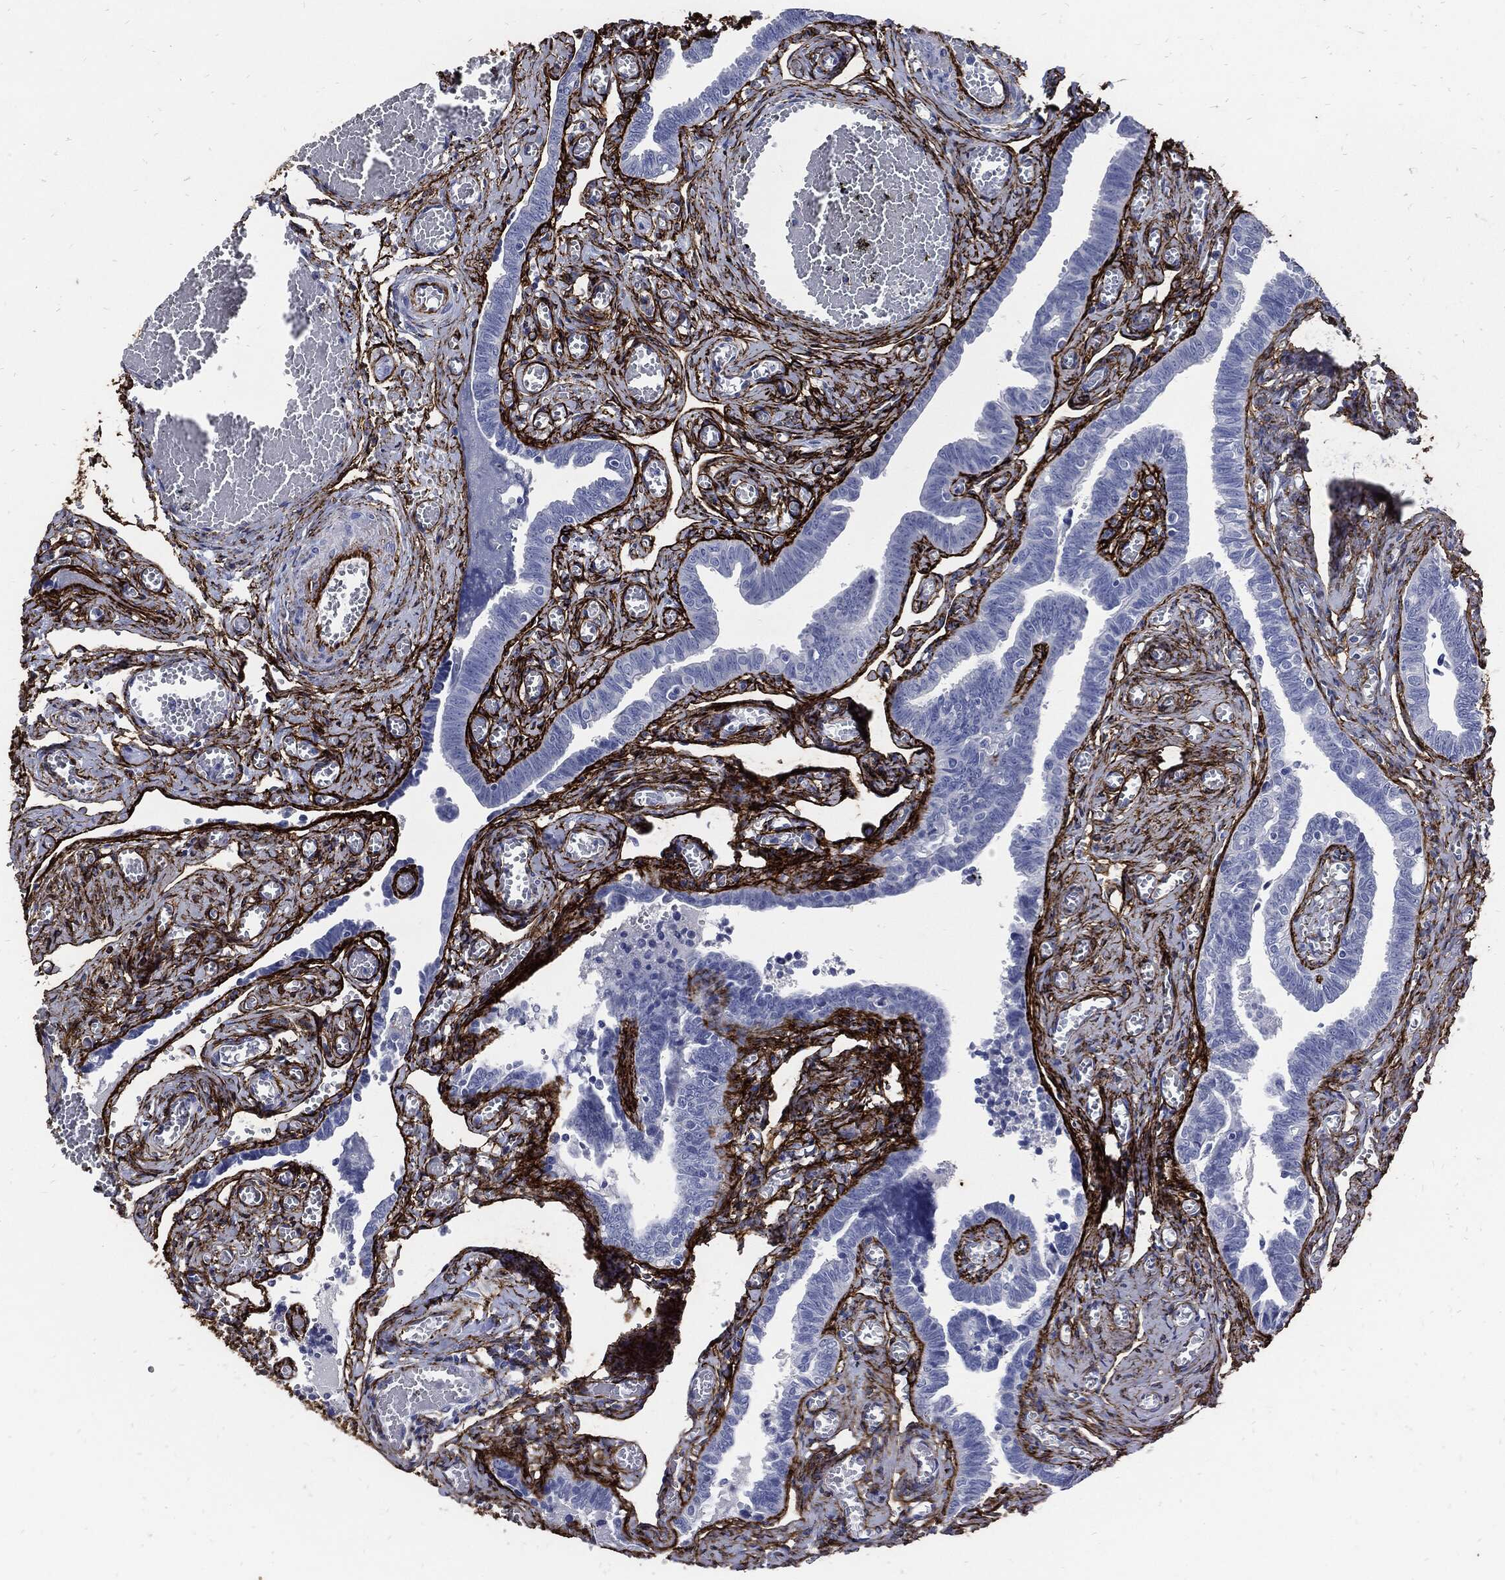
{"staining": {"intensity": "negative", "quantity": "none", "location": "none"}, "tissue": "fallopian tube", "cell_type": "Glandular cells", "image_type": "normal", "snomed": [{"axis": "morphology", "description": "Normal tissue, NOS"}, {"axis": "topography", "description": "Vascular tissue"}, {"axis": "topography", "description": "Fallopian tube"}], "caption": "This is a image of immunohistochemistry (IHC) staining of normal fallopian tube, which shows no expression in glandular cells.", "gene": "FBN1", "patient": {"sex": "female", "age": 67}}